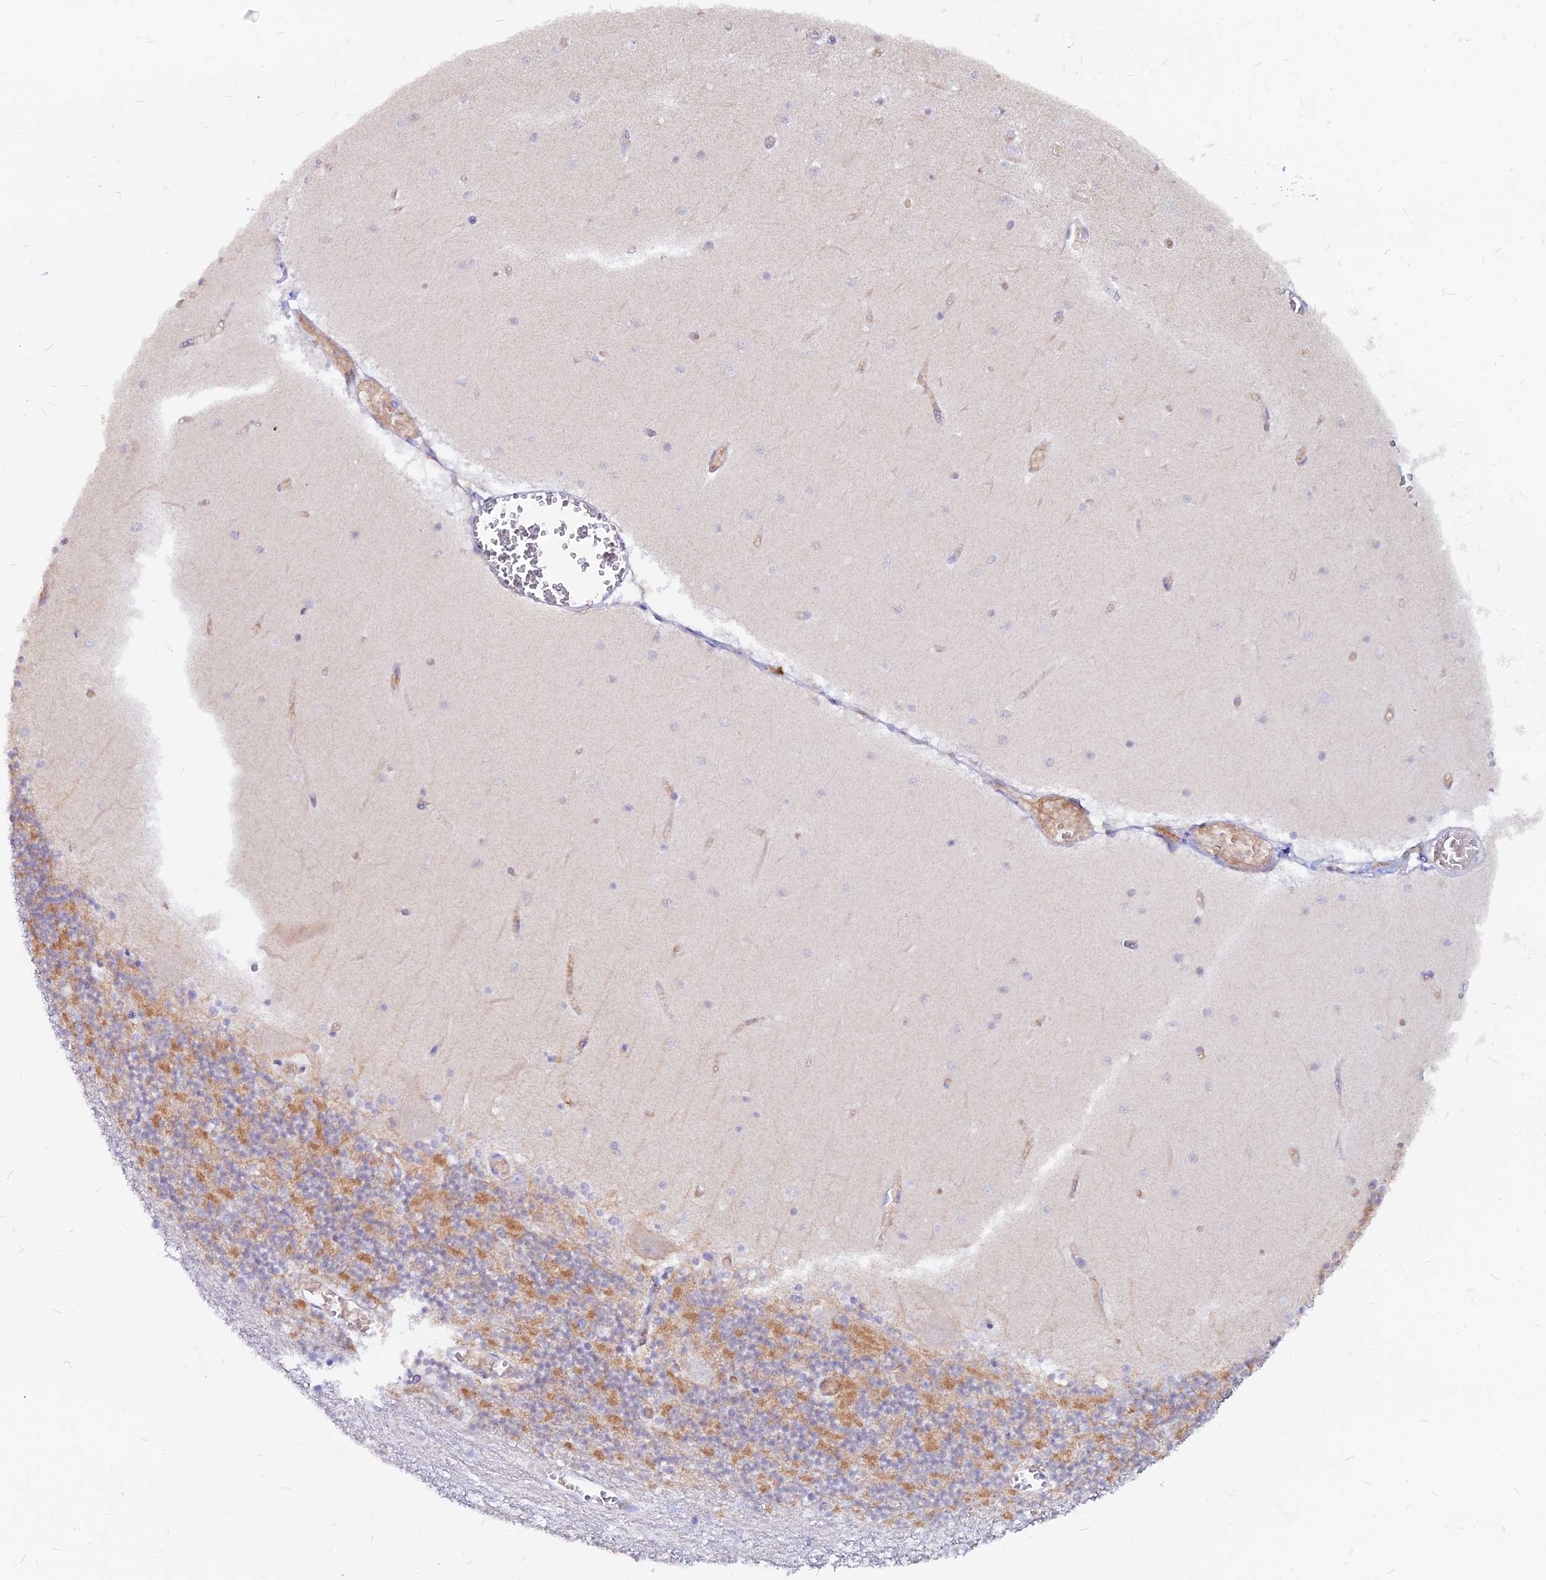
{"staining": {"intensity": "moderate", "quantity": "25%-75%", "location": "cytoplasmic/membranous"}, "tissue": "cerebellum", "cell_type": "Cells in granular layer", "image_type": "normal", "snomed": [{"axis": "morphology", "description": "Normal tissue, NOS"}, {"axis": "topography", "description": "Cerebellum"}], "caption": "Protein staining reveals moderate cytoplasmic/membranous staining in approximately 25%-75% of cells in granular layer in normal cerebellum.", "gene": "DENND2D", "patient": {"sex": "female", "age": 28}}